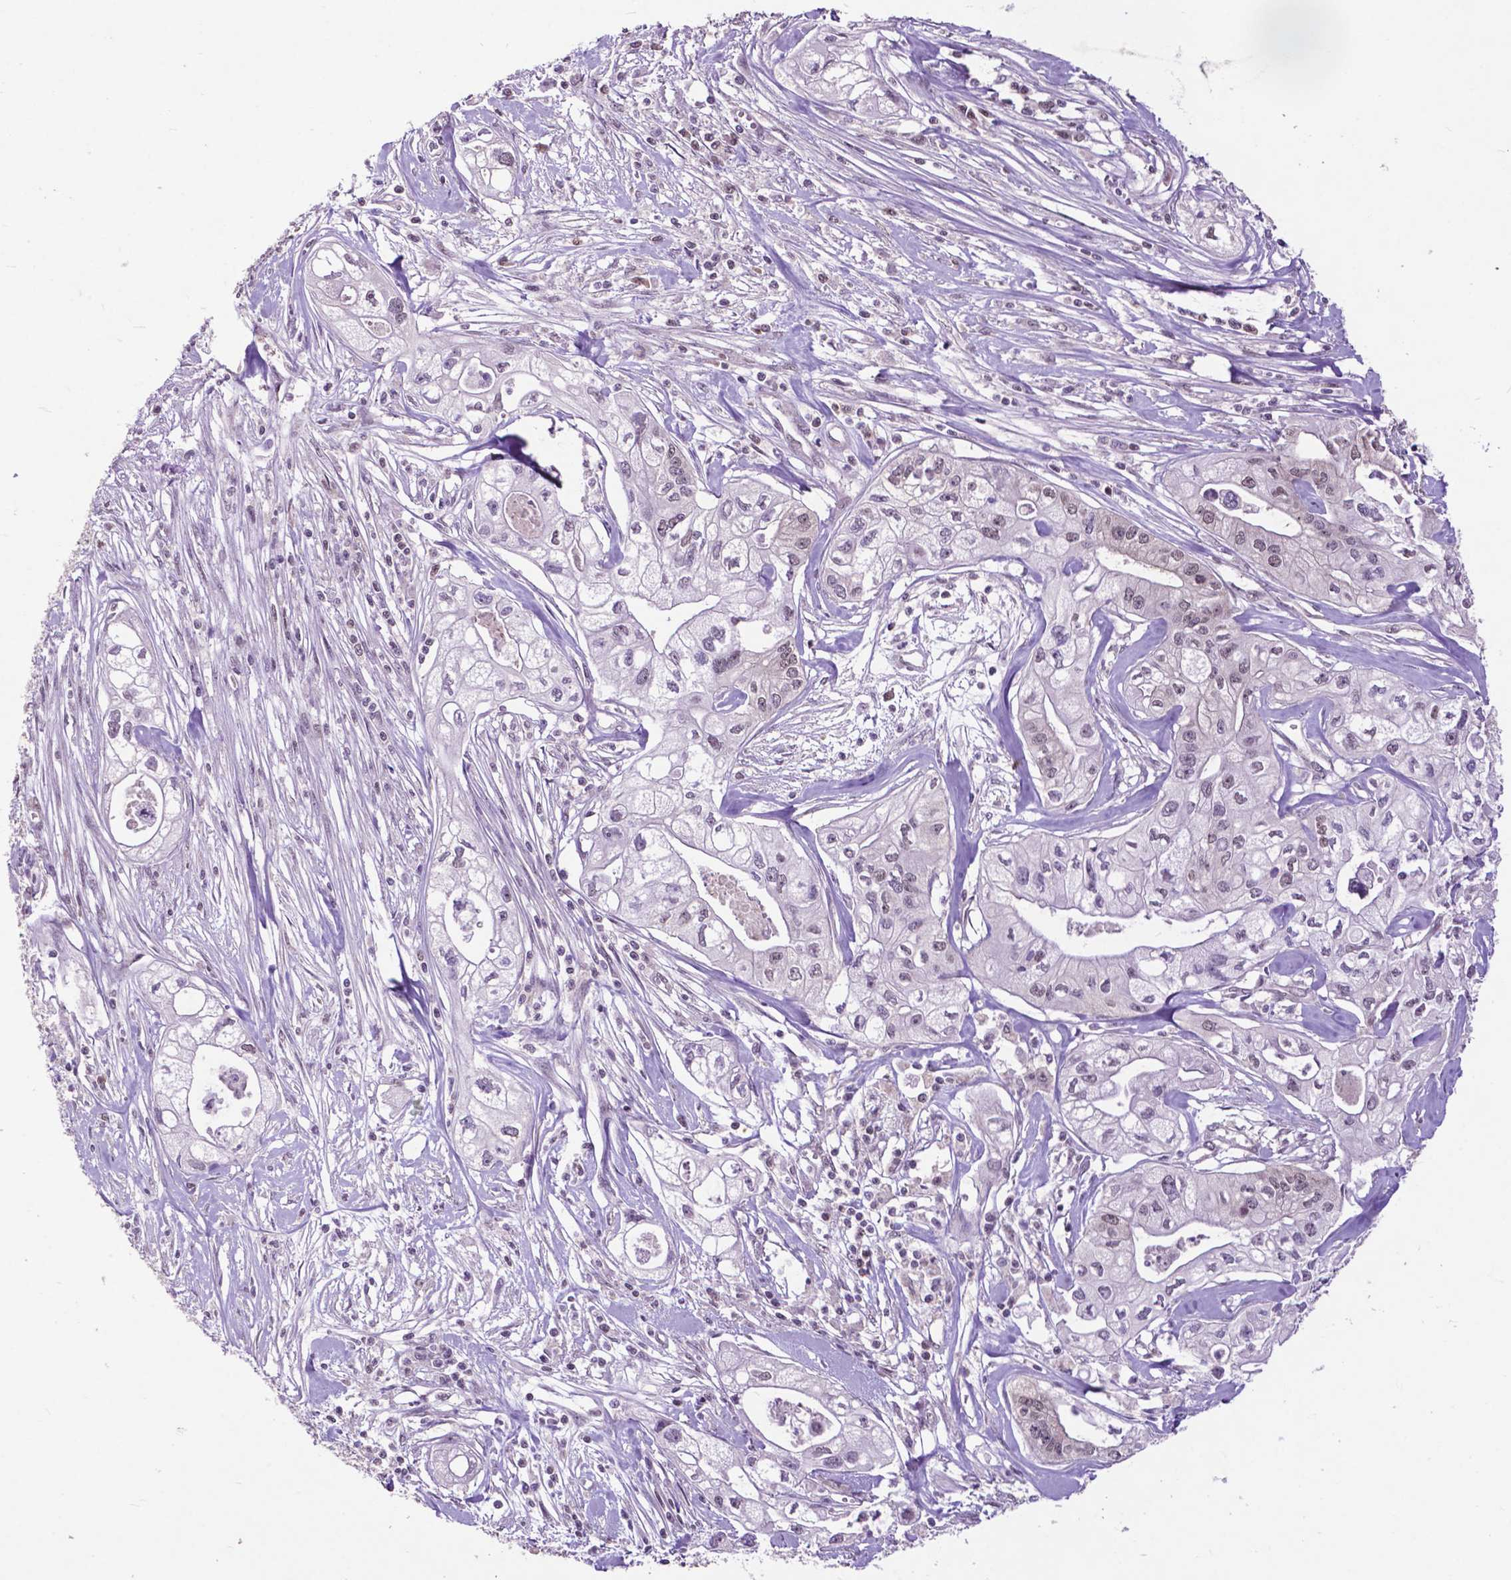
{"staining": {"intensity": "negative", "quantity": "none", "location": "none"}, "tissue": "pancreatic cancer", "cell_type": "Tumor cells", "image_type": "cancer", "snomed": [{"axis": "morphology", "description": "Adenocarcinoma, NOS"}, {"axis": "topography", "description": "Pancreas"}], "caption": "Photomicrograph shows no protein positivity in tumor cells of pancreatic cancer tissue.", "gene": "FAF1", "patient": {"sex": "male", "age": 70}}